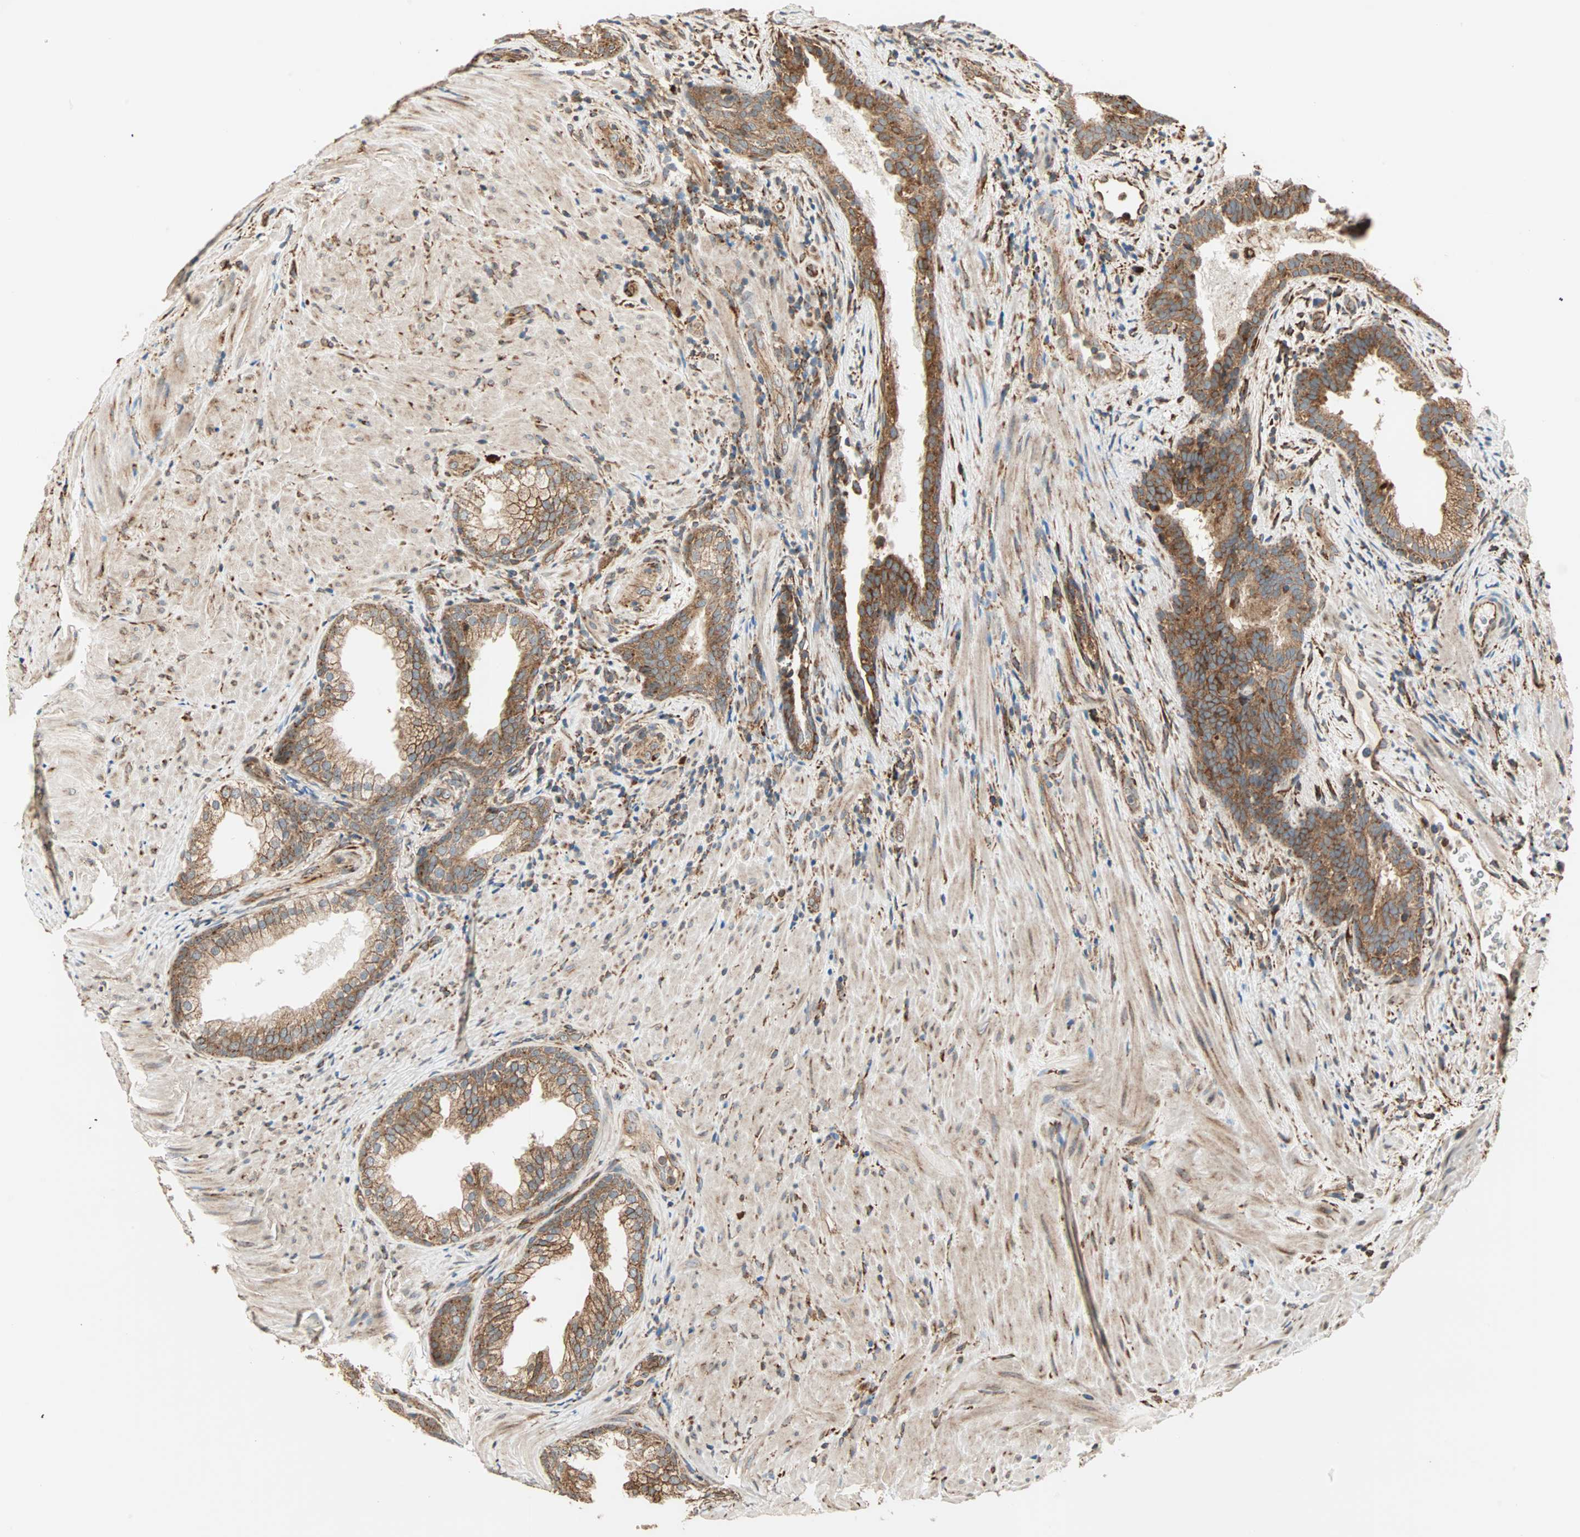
{"staining": {"intensity": "moderate", "quantity": ">75%", "location": "cytoplasmic/membranous"}, "tissue": "prostate", "cell_type": "Glandular cells", "image_type": "normal", "snomed": [{"axis": "morphology", "description": "Normal tissue, NOS"}, {"axis": "topography", "description": "Prostate"}], "caption": "Immunohistochemical staining of unremarkable human prostate displays >75% levels of moderate cytoplasmic/membranous protein staining in approximately >75% of glandular cells.", "gene": "P4HA1", "patient": {"sex": "male", "age": 76}}